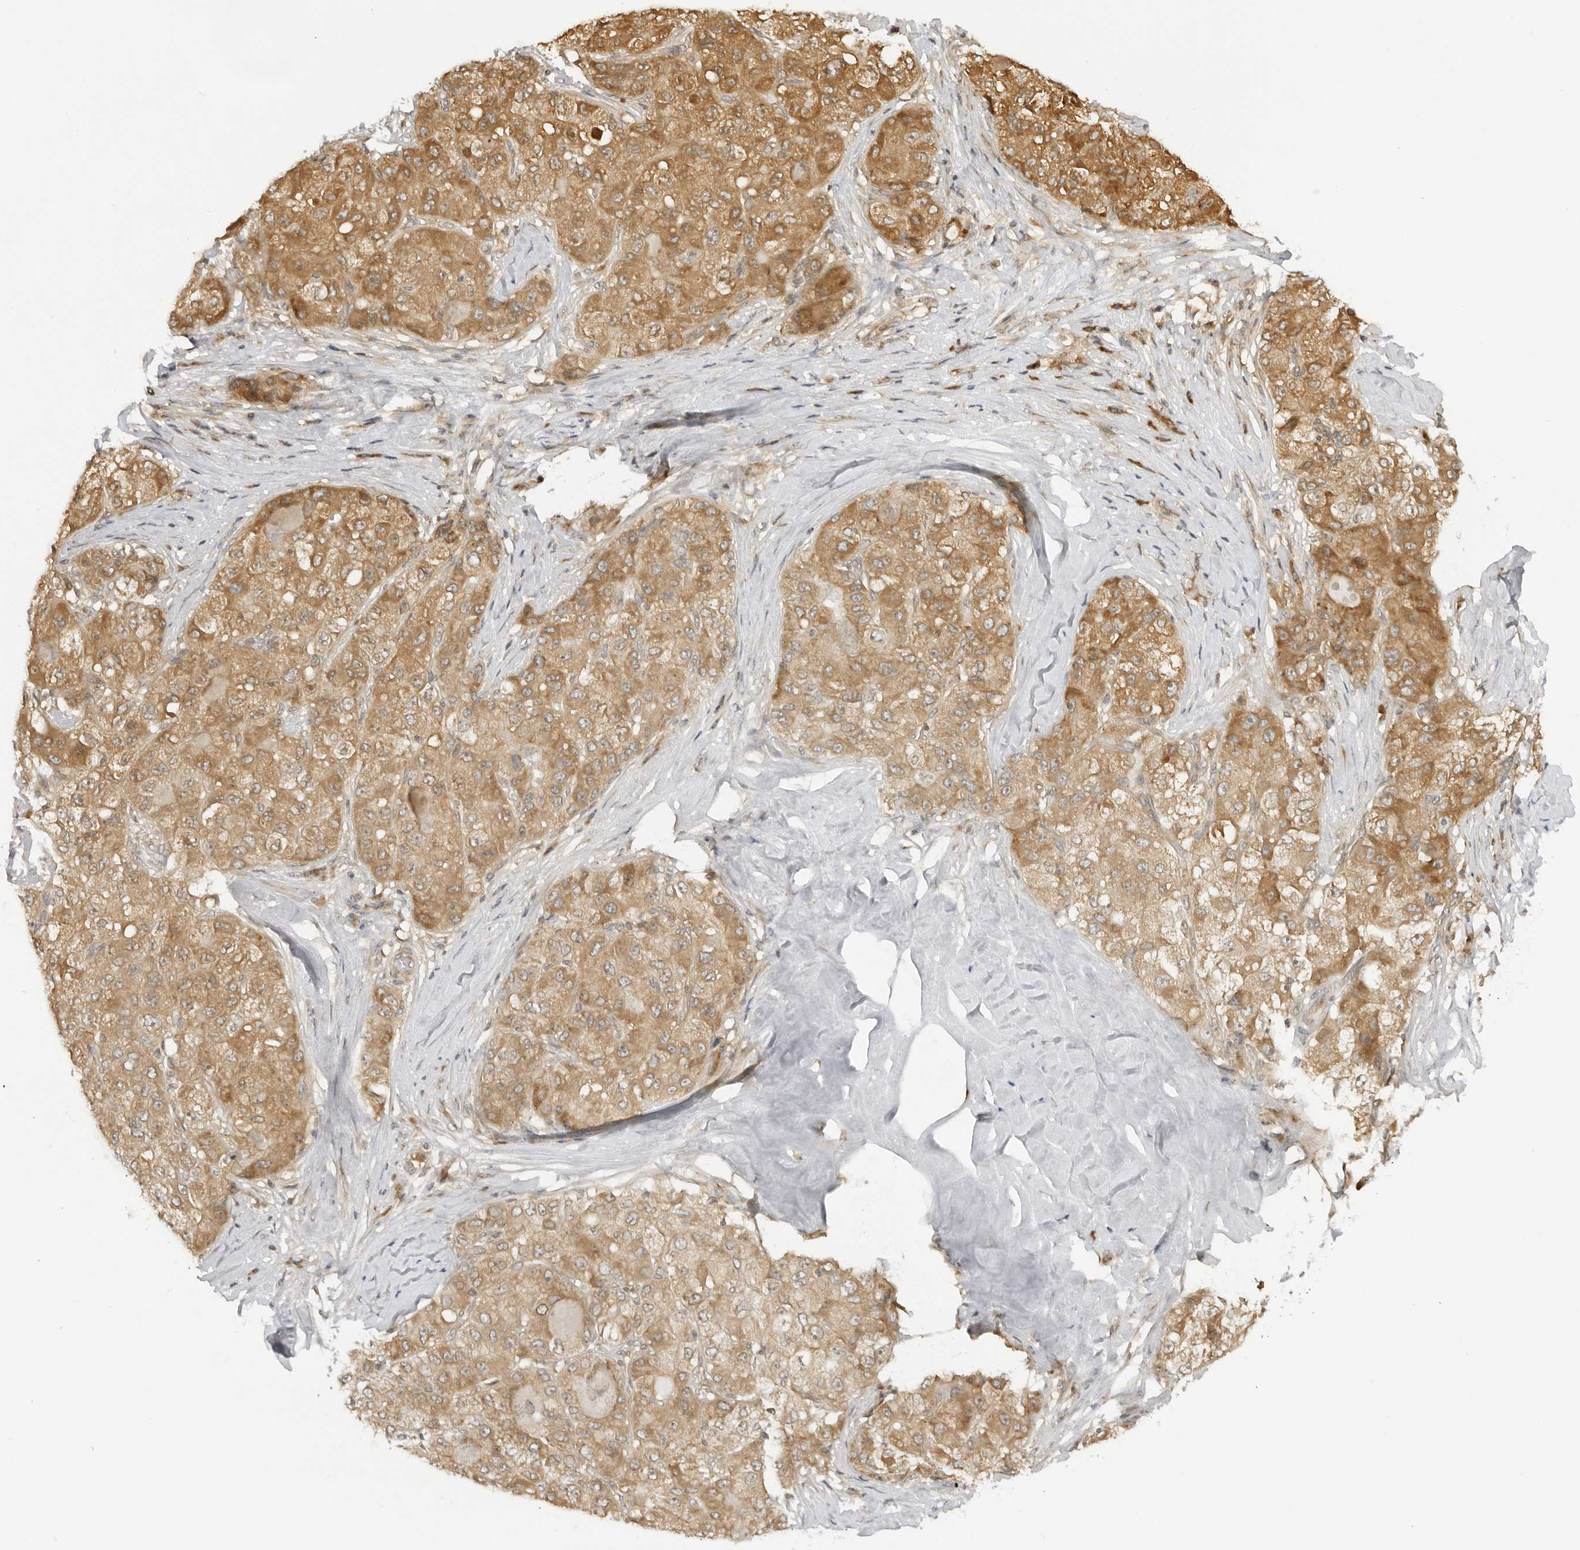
{"staining": {"intensity": "moderate", "quantity": ">75%", "location": "cytoplasmic/membranous"}, "tissue": "liver cancer", "cell_type": "Tumor cells", "image_type": "cancer", "snomed": [{"axis": "morphology", "description": "Carcinoma, Hepatocellular, NOS"}, {"axis": "topography", "description": "Liver"}], "caption": "A medium amount of moderate cytoplasmic/membranous positivity is present in about >75% of tumor cells in liver hepatocellular carcinoma tissue.", "gene": "PRRC2C", "patient": {"sex": "male", "age": 80}}